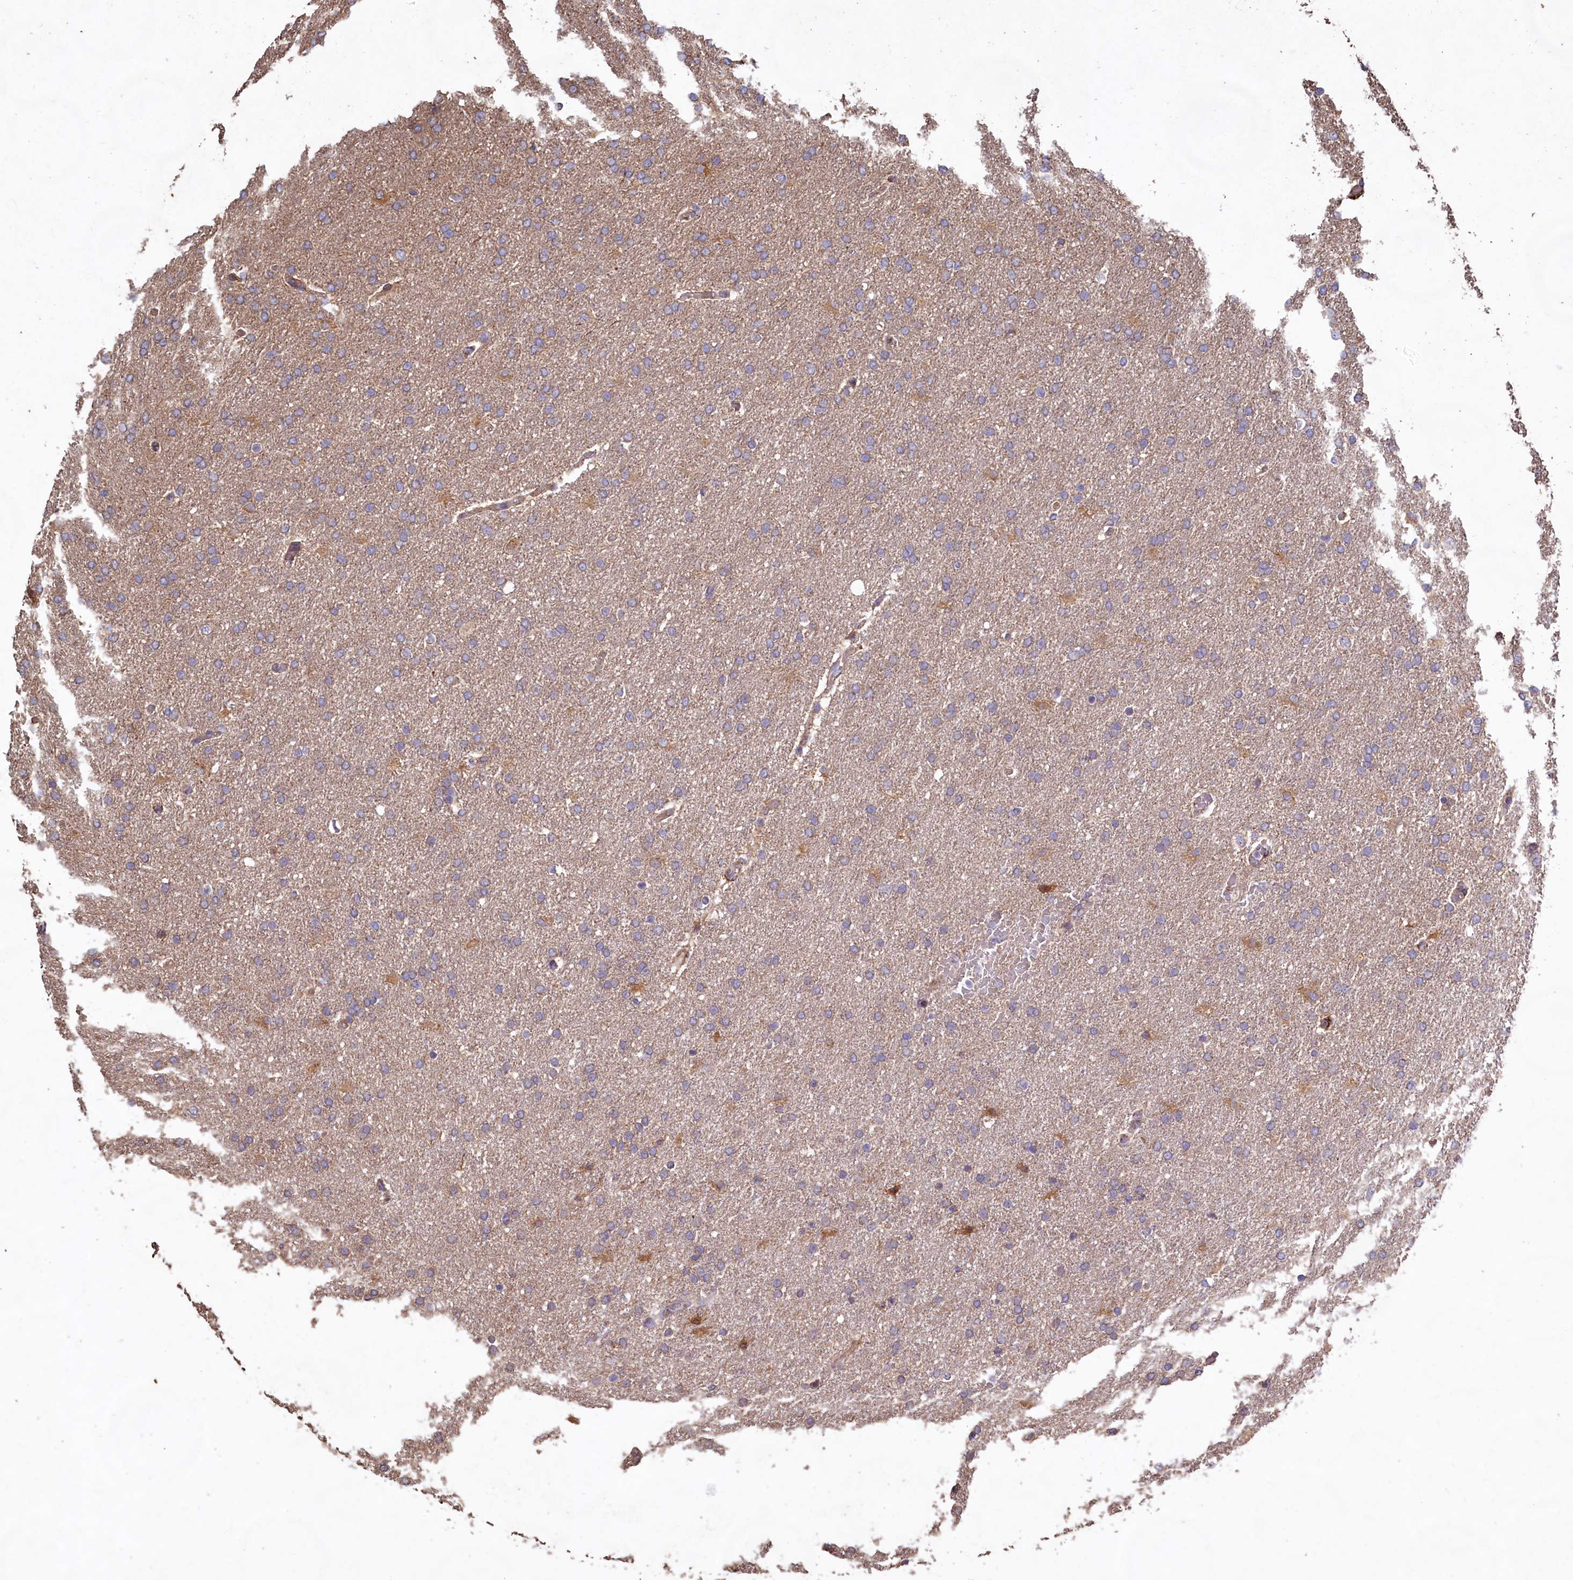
{"staining": {"intensity": "weak", "quantity": "25%-75%", "location": "cytoplasmic/membranous"}, "tissue": "glioma", "cell_type": "Tumor cells", "image_type": "cancer", "snomed": [{"axis": "morphology", "description": "Glioma, malignant, High grade"}, {"axis": "topography", "description": "Brain"}], "caption": "Immunohistochemical staining of human glioma shows weak cytoplasmic/membranous protein staining in approximately 25%-75% of tumor cells.", "gene": "FUNDC1", "patient": {"sex": "male", "age": 72}}